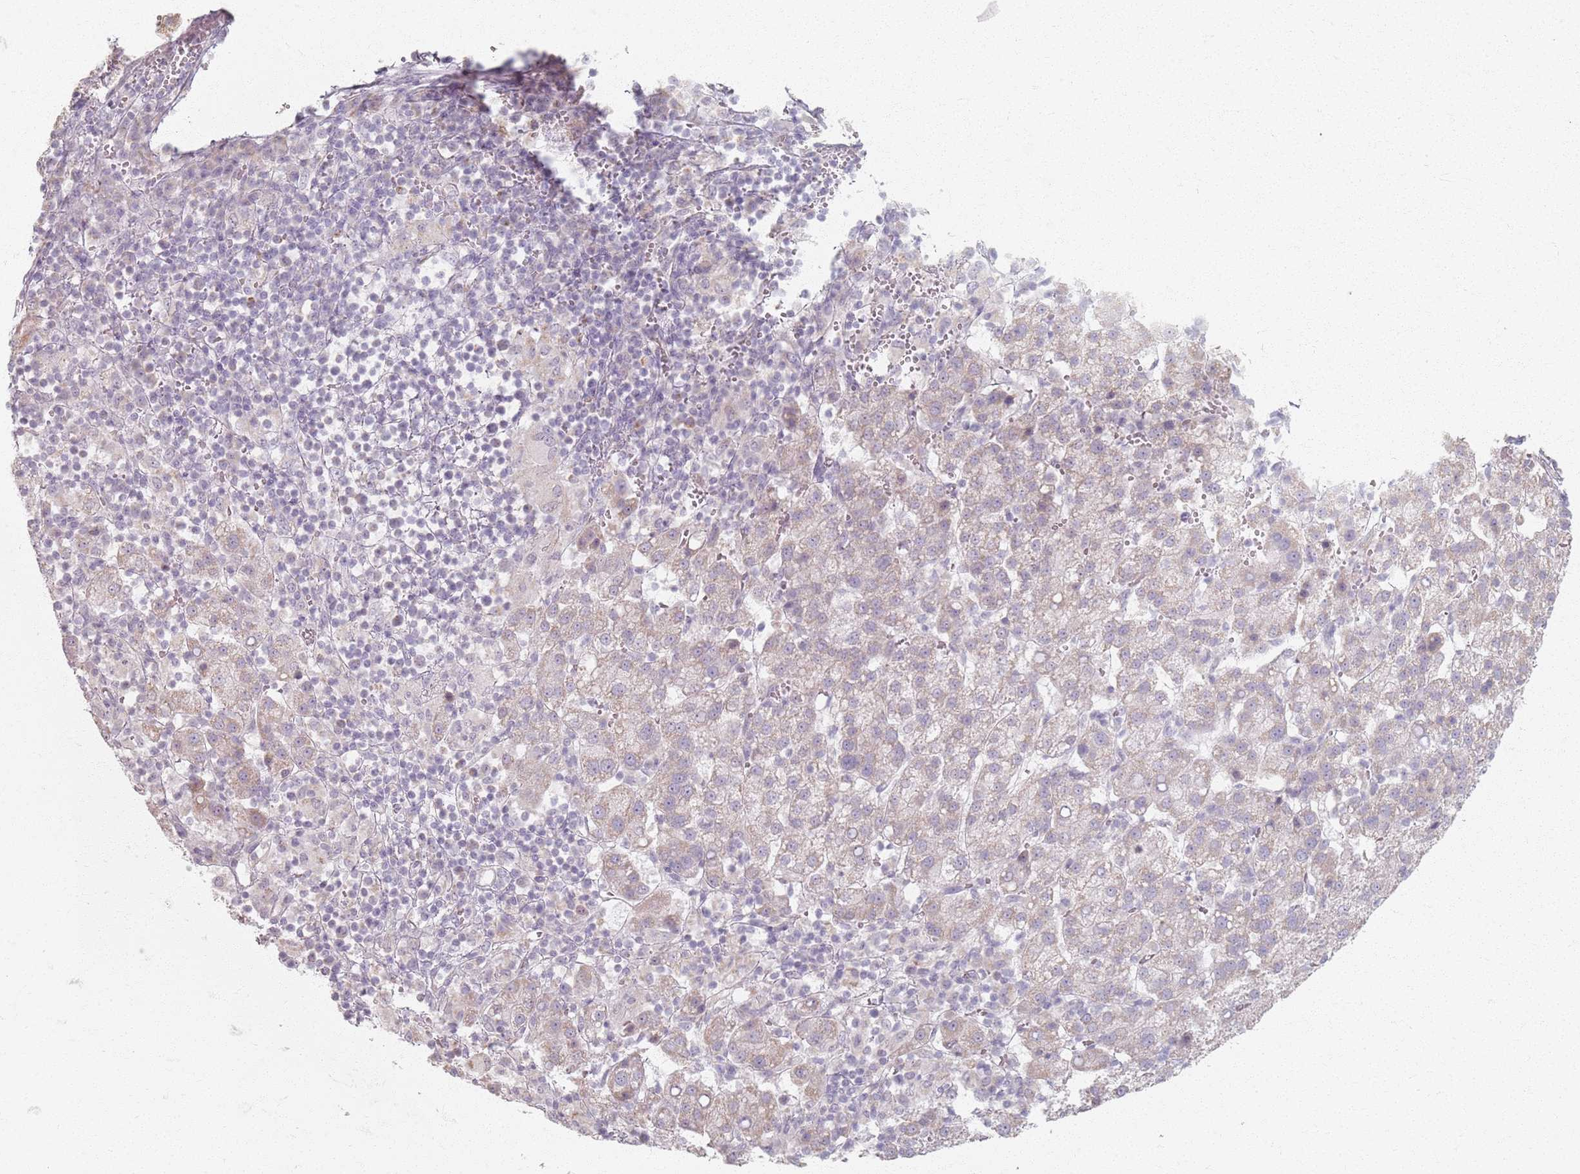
{"staining": {"intensity": "negative", "quantity": "none", "location": "none"}, "tissue": "liver cancer", "cell_type": "Tumor cells", "image_type": "cancer", "snomed": [{"axis": "morphology", "description": "Carcinoma, Hepatocellular, NOS"}, {"axis": "topography", "description": "Liver"}], "caption": "An image of liver cancer (hepatocellular carcinoma) stained for a protein shows no brown staining in tumor cells. (Immunohistochemistry (ihc), brightfield microscopy, high magnification).", "gene": "PKD2L2", "patient": {"sex": "female", "age": 58}}